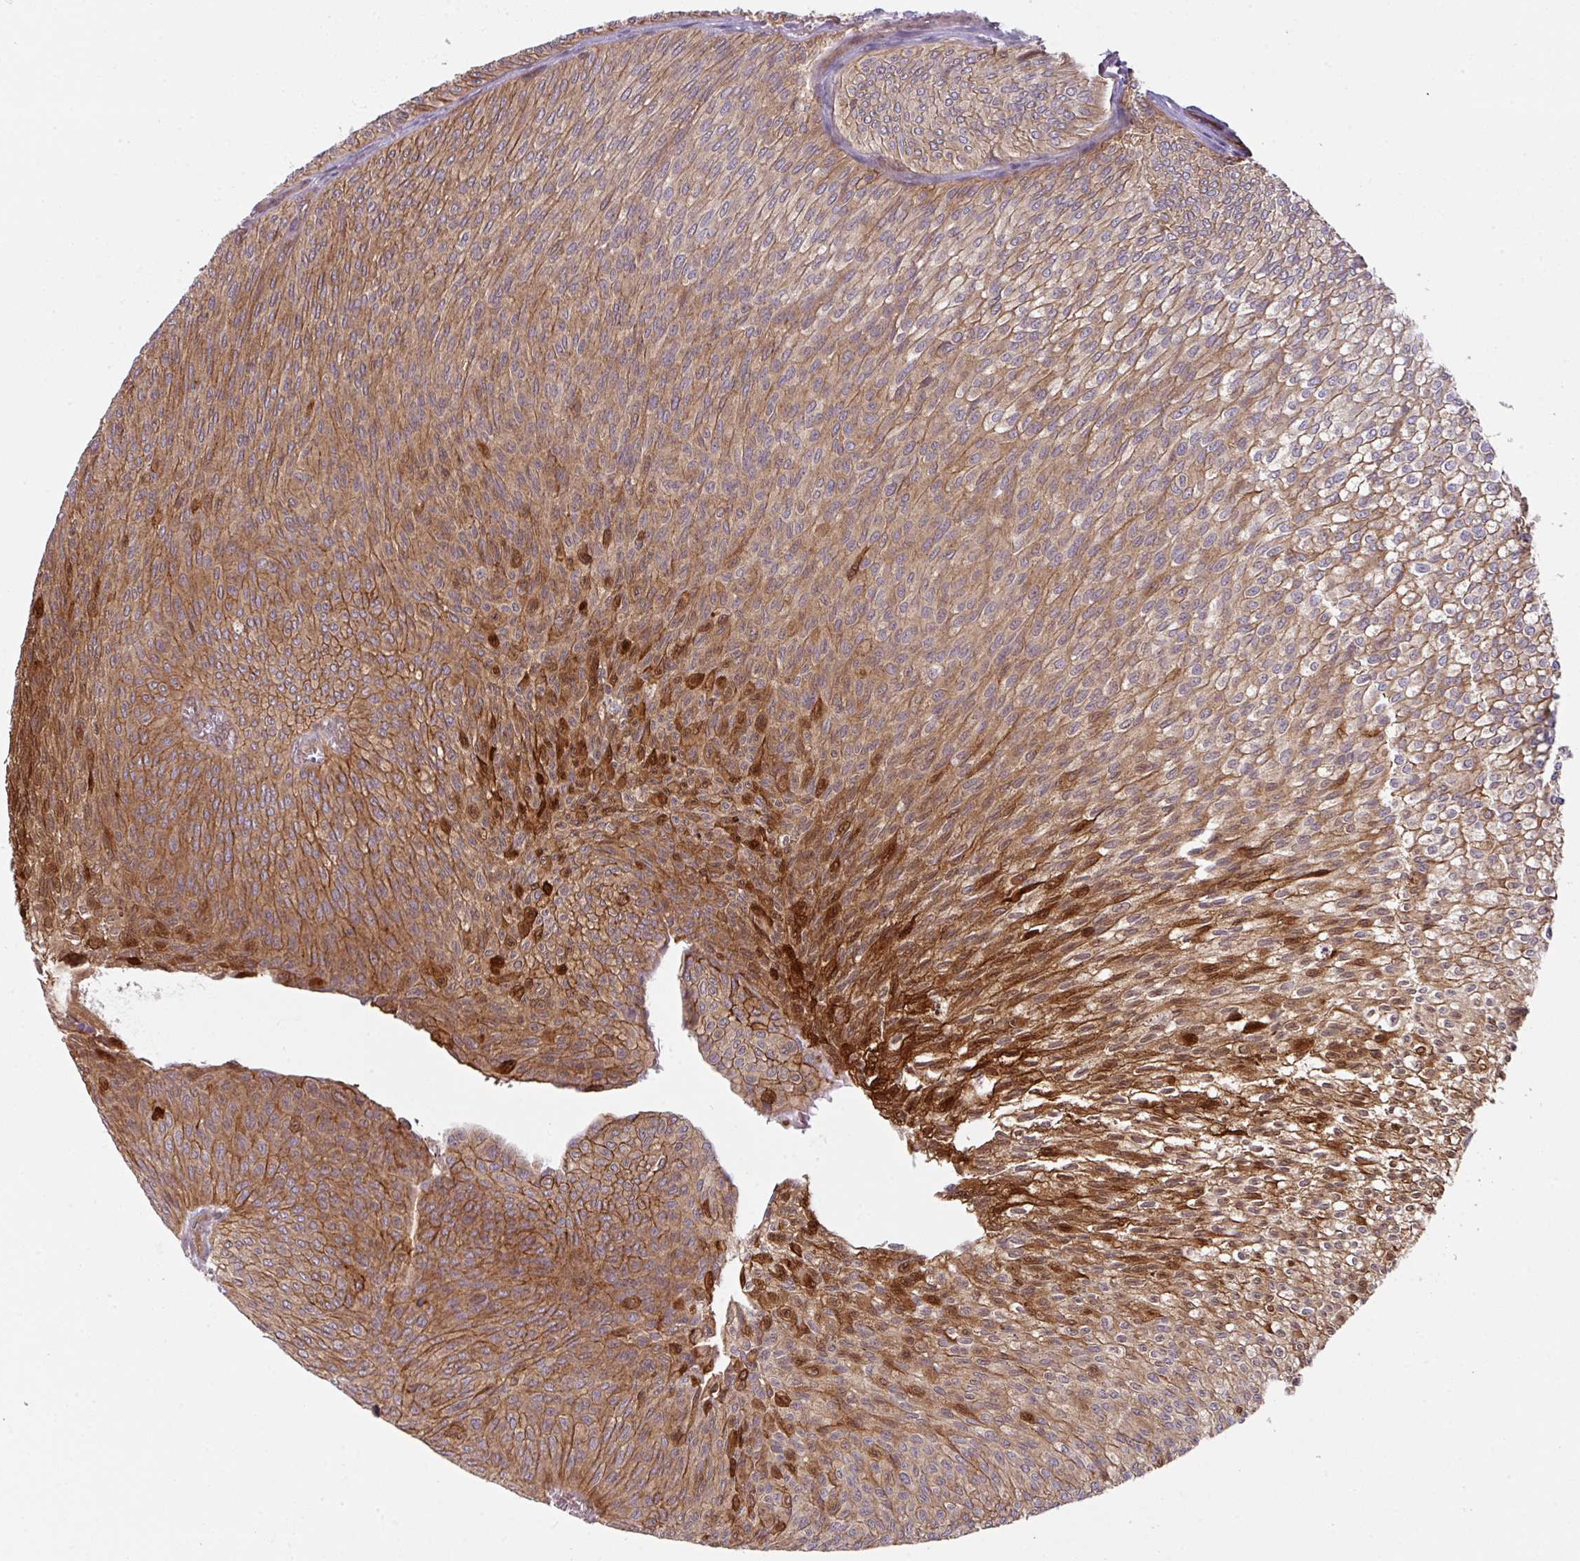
{"staining": {"intensity": "moderate", "quantity": ">75%", "location": "cytoplasmic/membranous,nuclear"}, "tissue": "urothelial cancer", "cell_type": "Tumor cells", "image_type": "cancer", "snomed": [{"axis": "morphology", "description": "Urothelial carcinoma, Low grade"}, {"axis": "topography", "description": "Urinary bladder"}], "caption": "This is a histology image of IHC staining of low-grade urothelial carcinoma, which shows moderate expression in the cytoplasmic/membranous and nuclear of tumor cells.", "gene": "CYFIP2", "patient": {"sex": "male", "age": 91}}